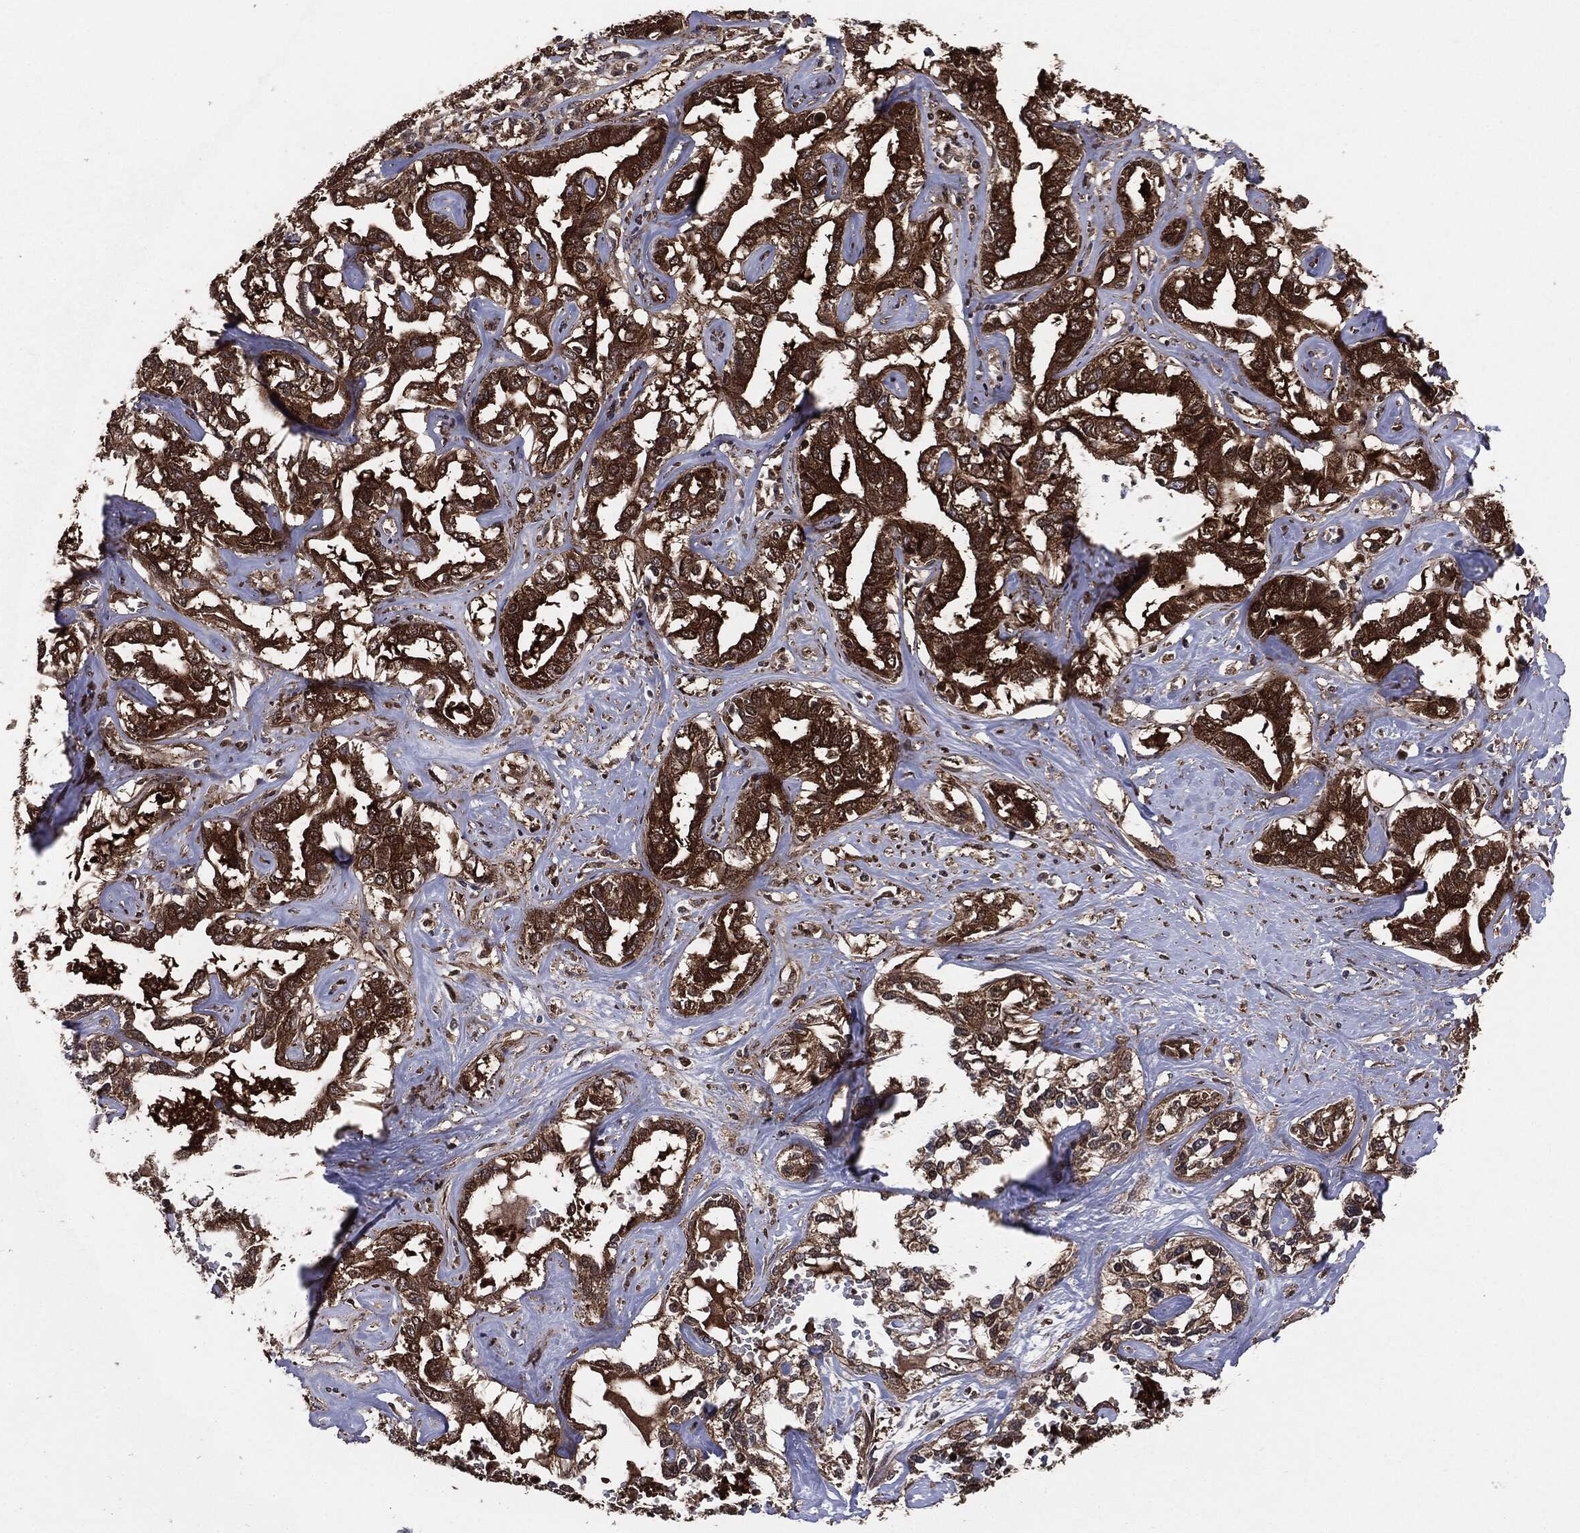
{"staining": {"intensity": "strong", "quantity": ">75%", "location": "cytoplasmic/membranous"}, "tissue": "liver cancer", "cell_type": "Tumor cells", "image_type": "cancer", "snomed": [{"axis": "morphology", "description": "Cholangiocarcinoma"}, {"axis": "topography", "description": "Liver"}], "caption": "Immunohistochemical staining of human liver cholangiocarcinoma reveals strong cytoplasmic/membranous protein expression in about >75% of tumor cells. (brown staining indicates protein expression, while blue staining denotes nuclei).", "gene": "NME1", "patient": {"sex": "male", "age": 59}}